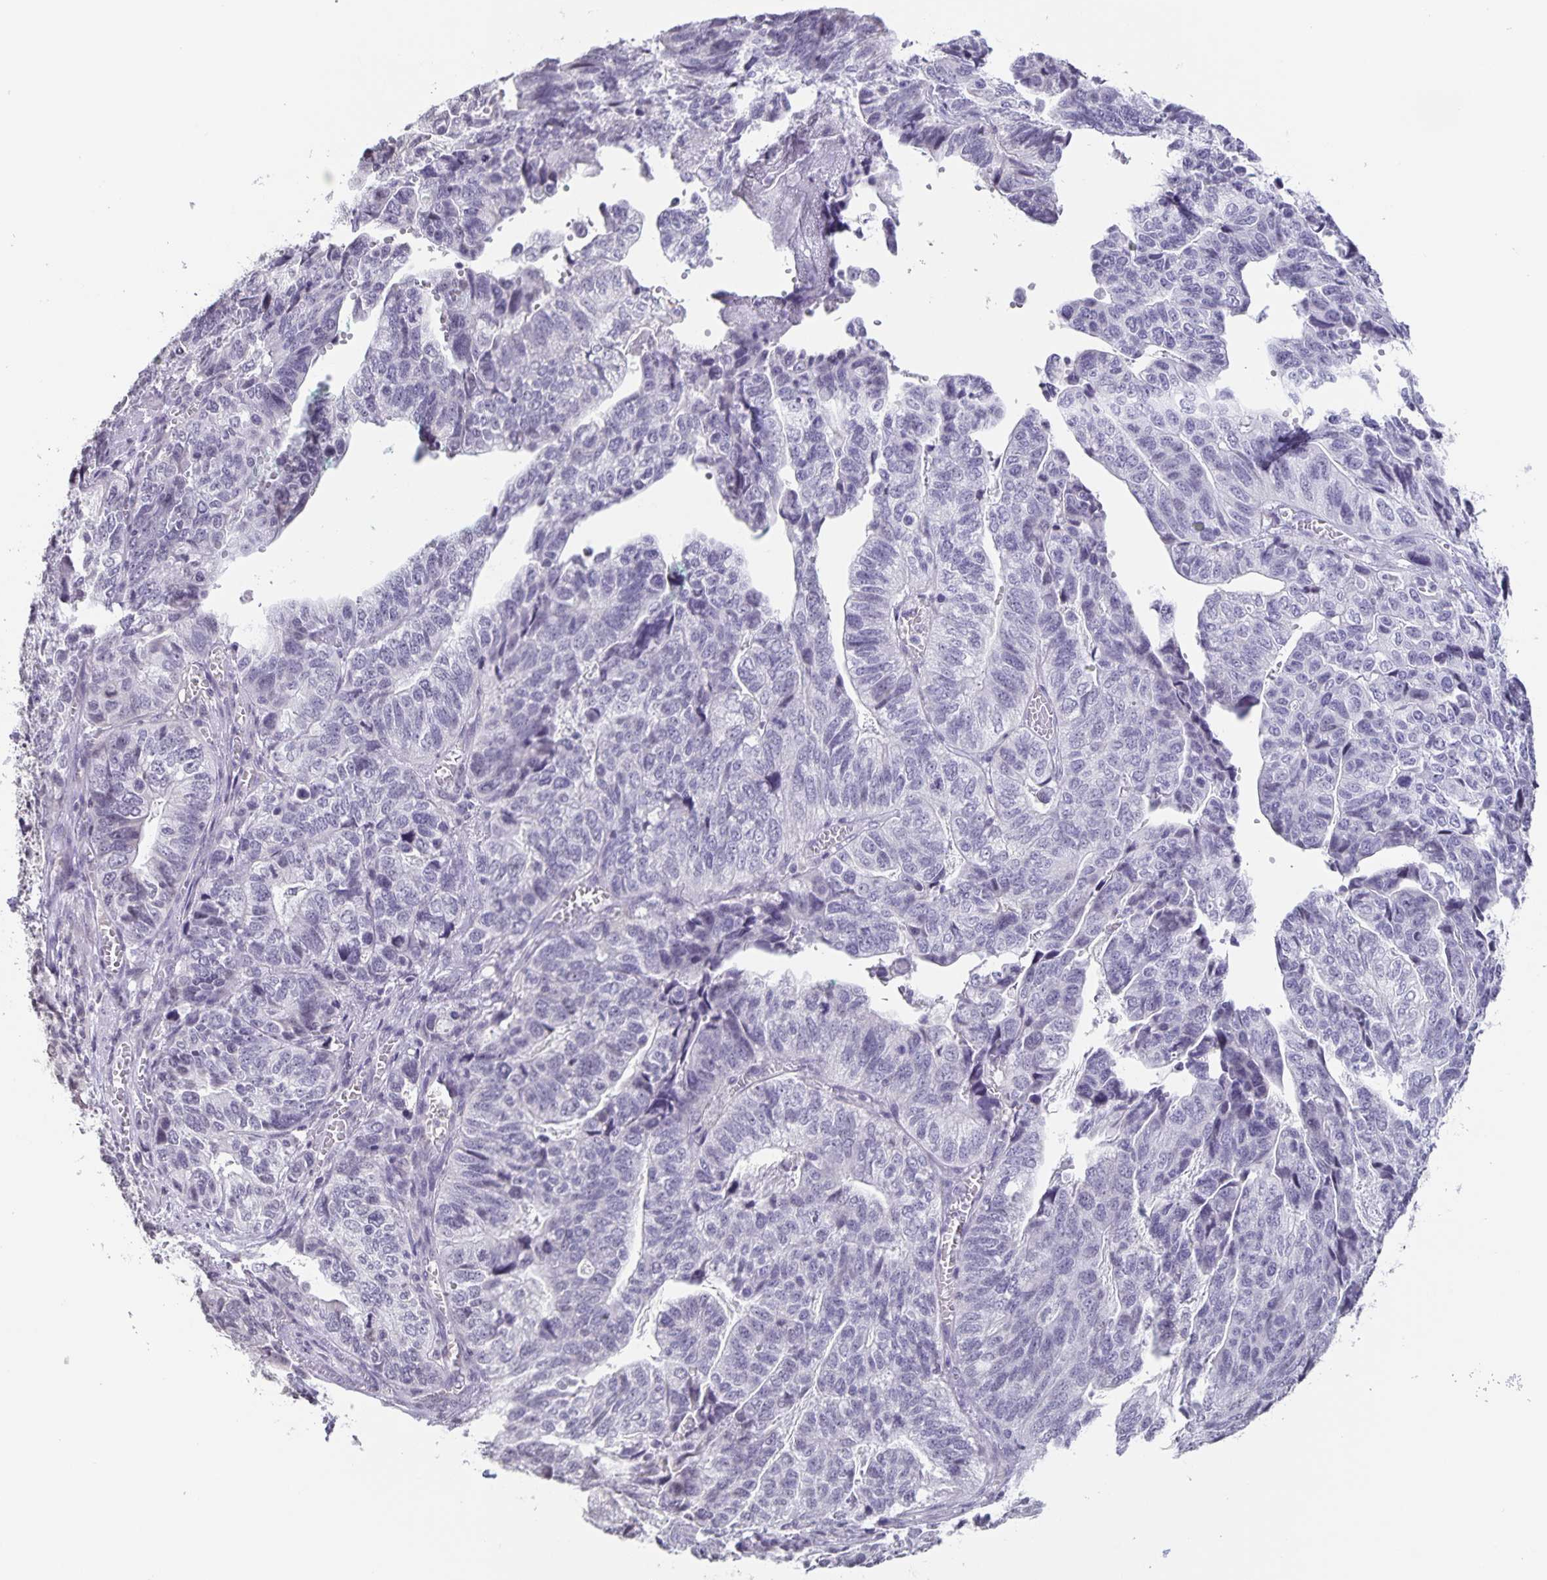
{"staining": {"intensity": "negative", "quantity": "none", "location": "none"}, "tissue": "stomach cancer", "cell_type": "Tumor cells", "image_type": "cancer", "snomed": [{"axis": "morphology", "description": "Adenocarcinoma, NOS"}, {"axis": "topography", "description": "Stomach, upper"}], "caption": "Protein analysis of adenocarcinoma (stomach) demonstrates no significant positivity in tumor cells.", "gene": "AQP4", "patient": {"sex": "female", "age": 67}}